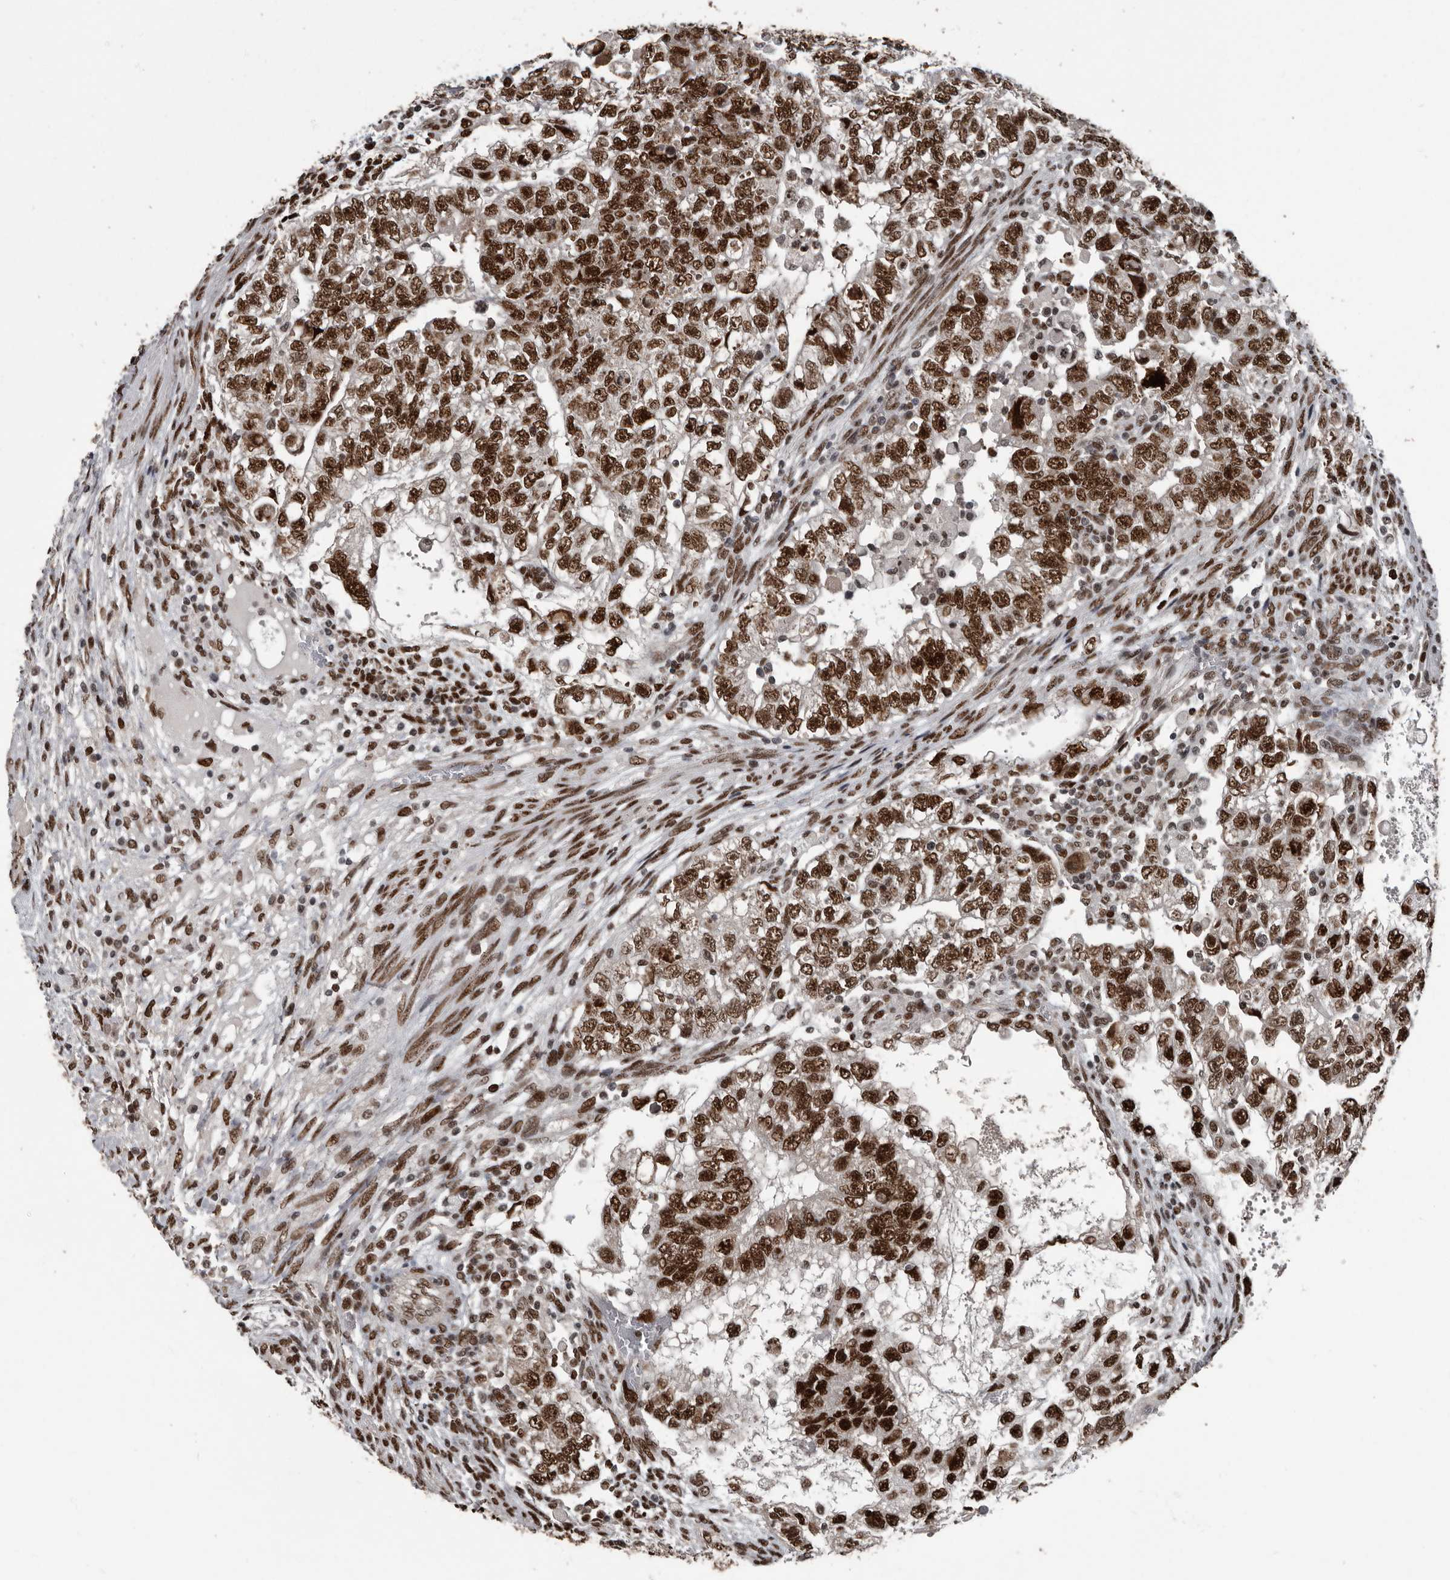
{"staining": {"intensity": "strong", "quantity": ">75%", "location": "nuclear"}, "tissue": "testis cancer", "cell_type": "Tumor cells", "image_type": "cancer", "snomed": [{"axis": "morphology", "description": "Carcinoma, Embryonal, NOS"}, {"axis": "topography", "description": "Testis"}], "caption": "Tumor cells show high levels of strong nuclear positivity in about >75% of cells in human testis cancer (embryonal carcinoma). (DAB (3,3'-diaminobenzidine) = brown stain, brightfield microscopy at high magnification).", "gene": "CHD1L", "patient": {"sex": "male", "age": 37}}